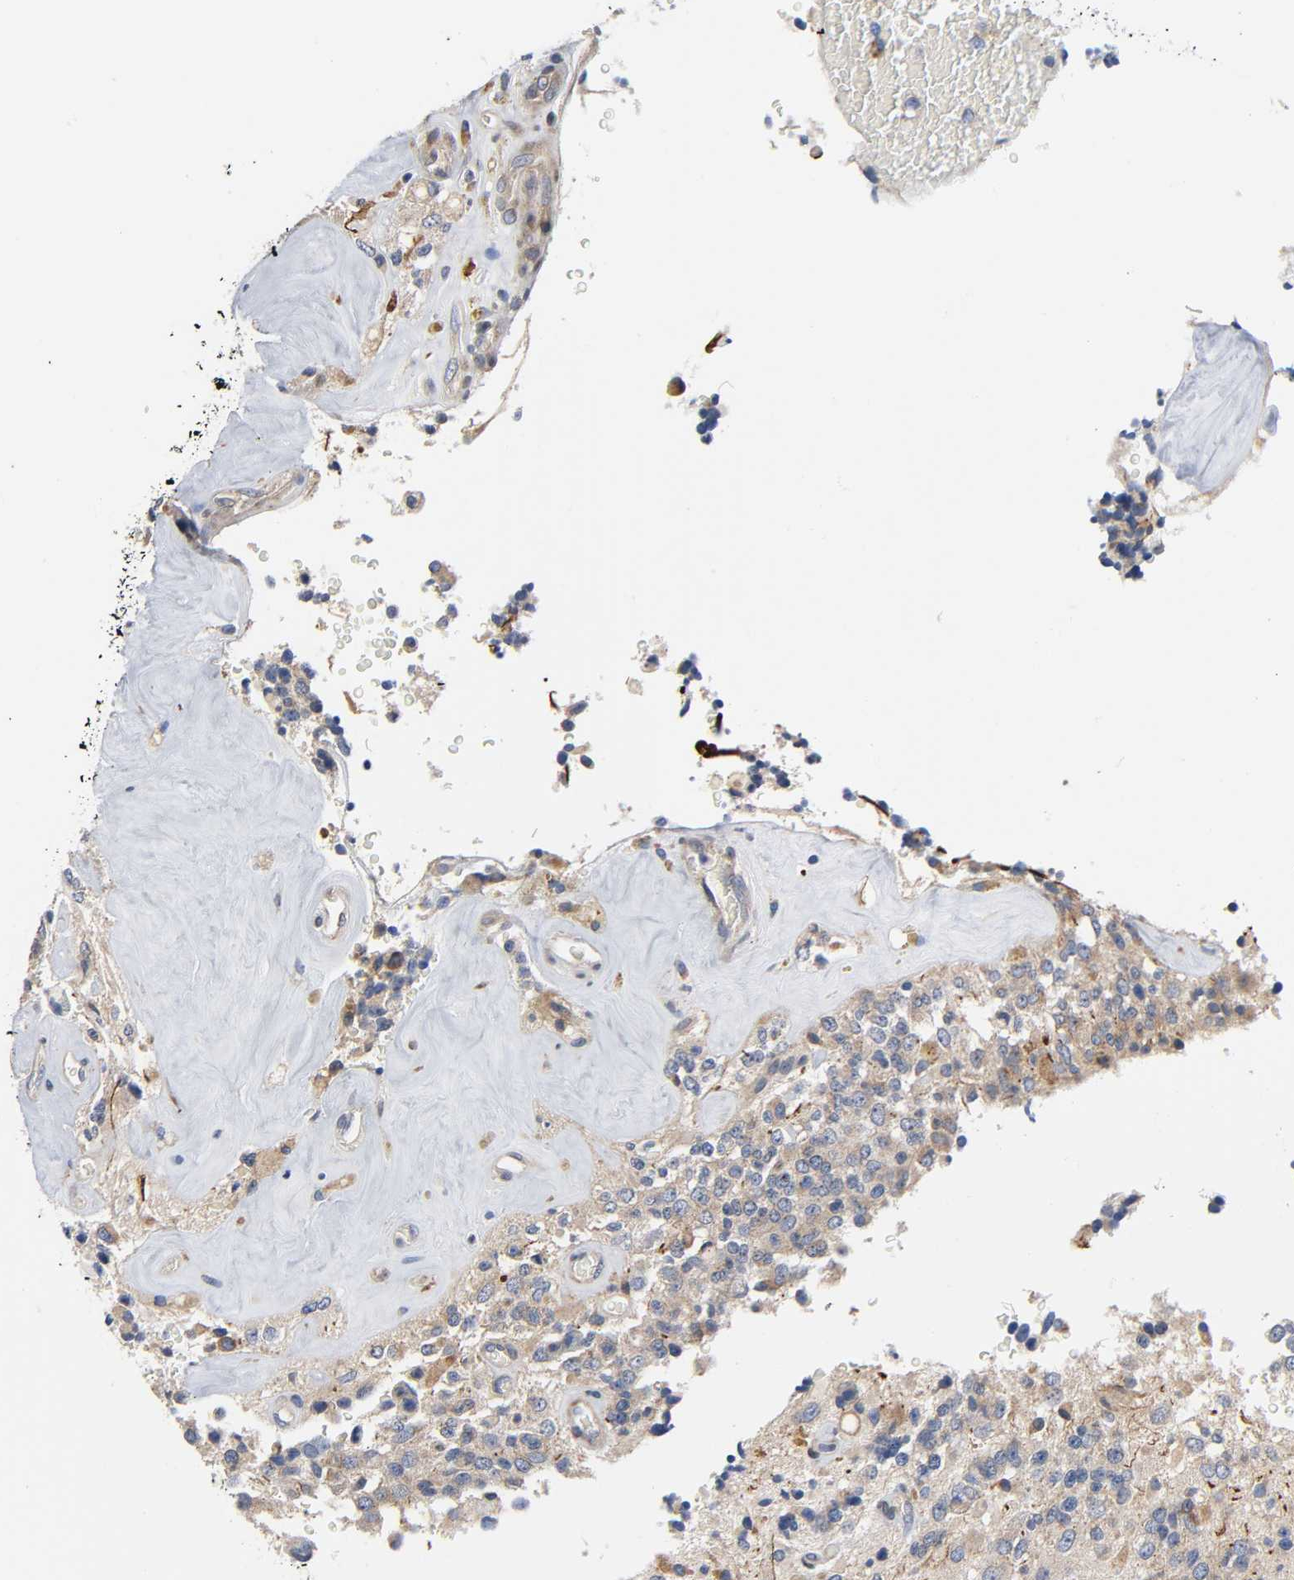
{"staining": {"intensity": "weak", "quantity": ">75%", "location": "cytoplasmic/membranous"}, "tissue": "glioma", "cell_type": "Tumor cells", "image_type": "cancer", "snomed": [{"axis": "morphology", "description": "Glioma, malignant, High grade"}, {"axis": "topography", "description": "pancreas cauda"}], "caption": "A brown stain labels weak cytoplasmic/membranous staining of a protein in human malignant glioma (high-grade) tumor cells.", "gene": "ASB6", "patient": {"sex": "male", "age": 60}}